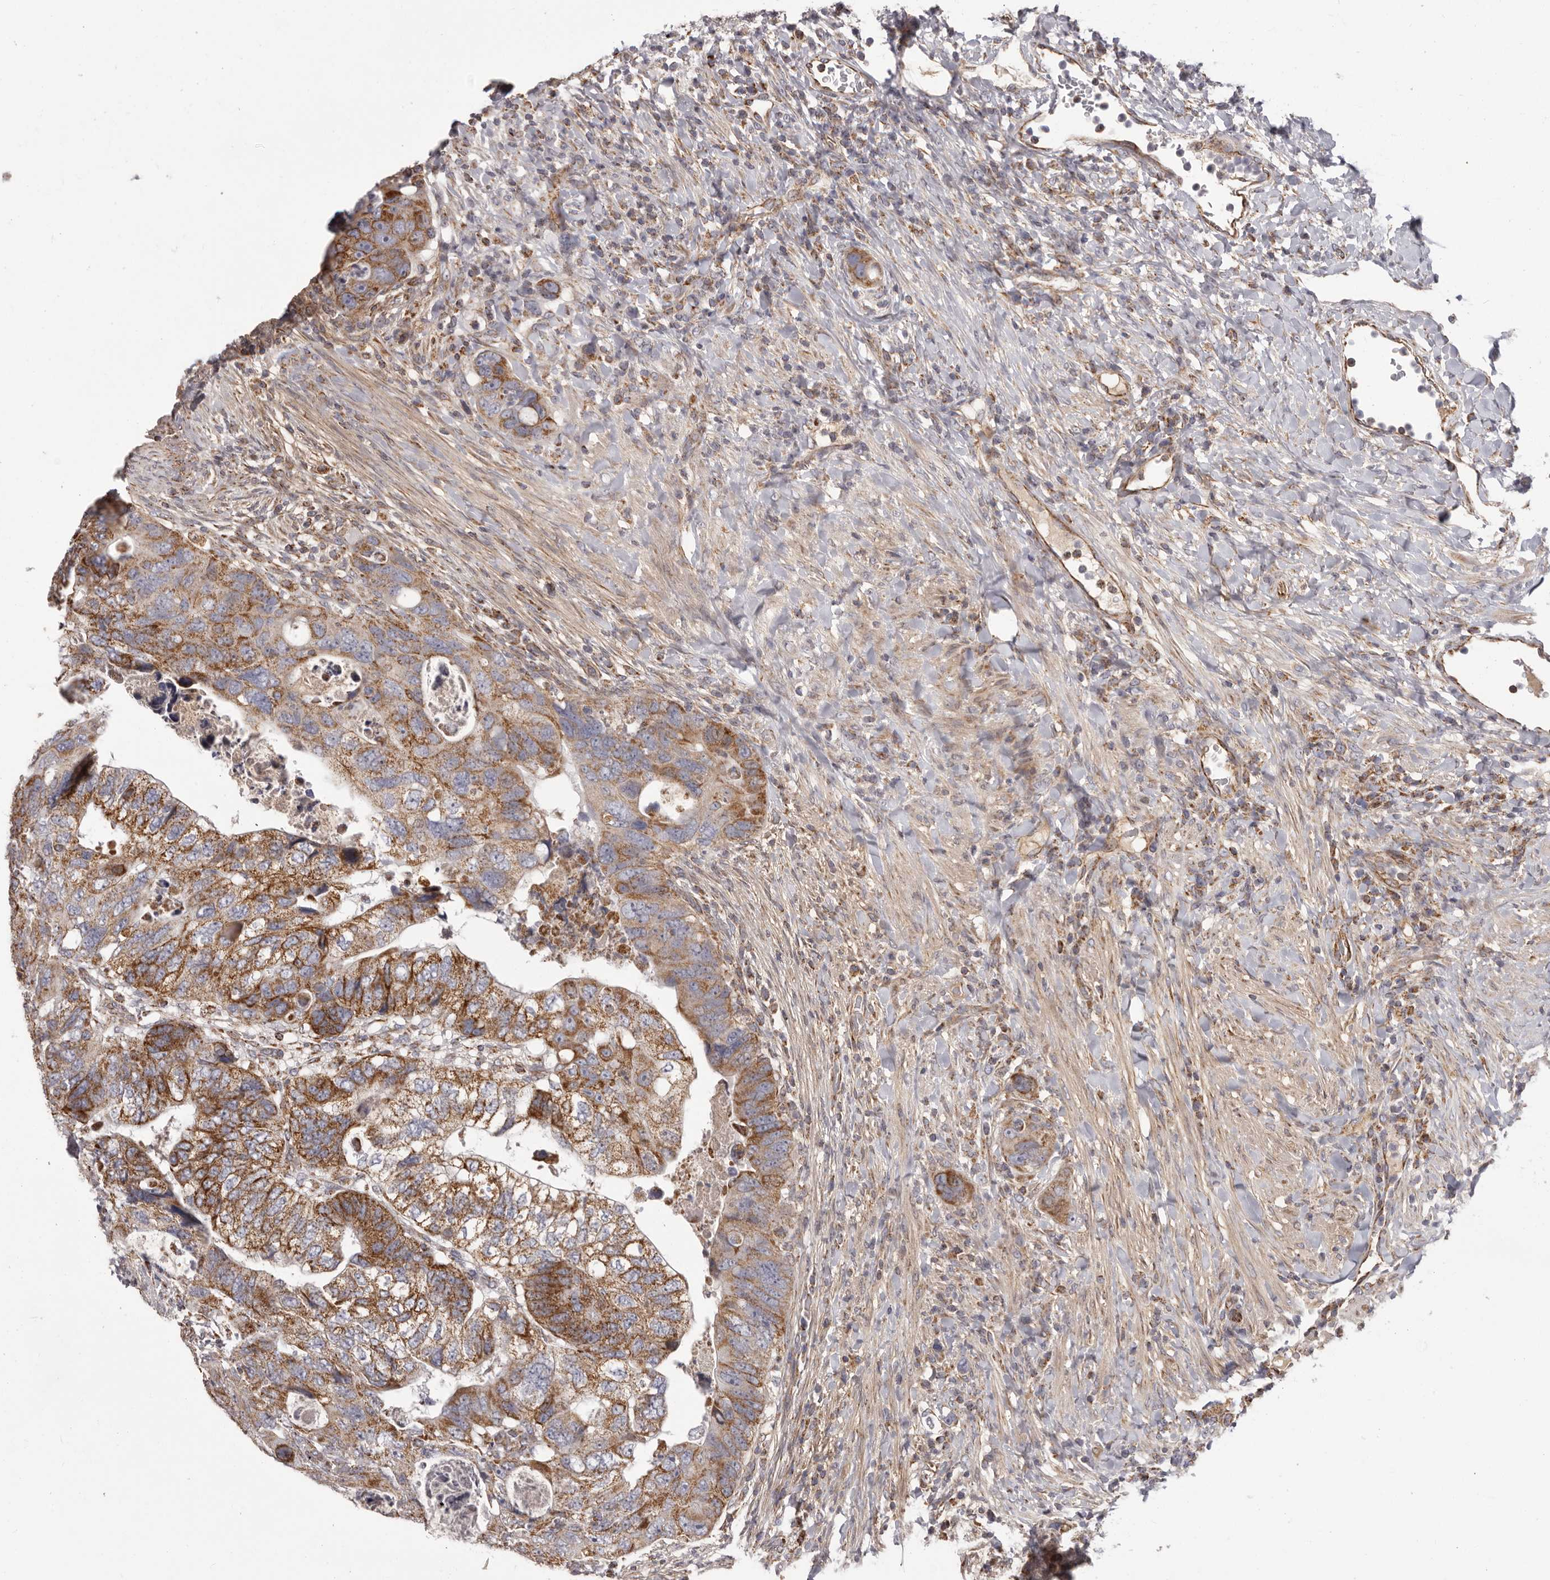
{"staining": {"intensity": "moderate", "quantity": ">75%", "location": "cytoplasmic/membranous"}, "tissue": "colorectal cancer", "cell_type": "Tumor cells", "image_type": "cancer", "snomed": [{"axis": "morphology", "description": "Adenocarcinoma, NOS"}, {"axis": "topography", "description": "Rectum"}], "caption": "A micrograph of colorectal cancer (adenocarcinoma) stained for a protein demonstrates moderate cytoplasmic/membranous brown staining in tumor cells.", "gene": "CHRM2", "patient": {"sex": "male", "age": 59}}